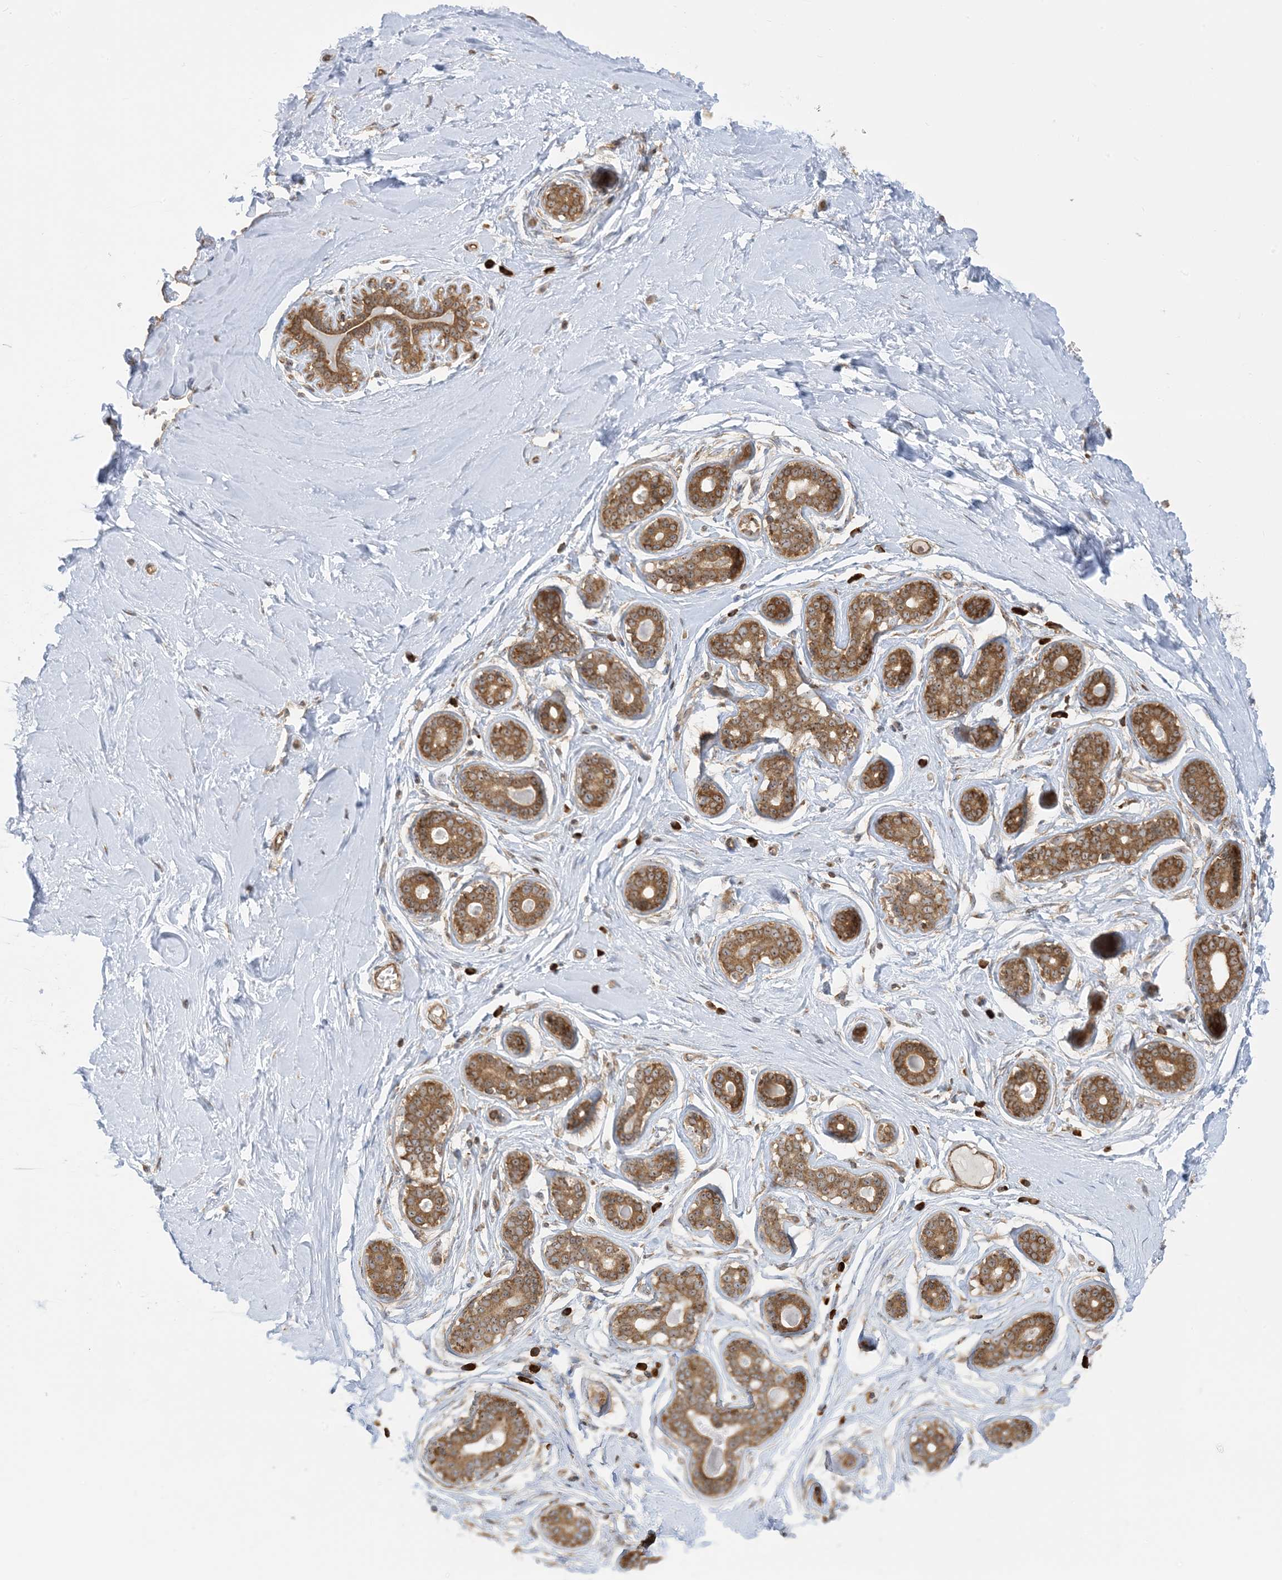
{"staining": {"intensity": "moderate", "quantity": "25%-75%", "location": "cytoplasmic/membranous"}, "tissue": "breast", "cell_type": "Adipocytes", "image_type": "normal", "snomed": [{"axis": "morphology", "description": "Normal tissue, NOS"}, {"axis": "morphology", "description": "Adenoma, NOS"}, {"axis": "topography", "description": "Breast"}], "caption": "Immunohistochemistry micrograph of normal human breast stained for a protein (brown), which demonstrates medium levels of moderate cytoplasmic/membranous positivity in about 25%-75% of adipocytes.", "gene": "SRP72", "patient": {"sex": "female", "age": 23}}